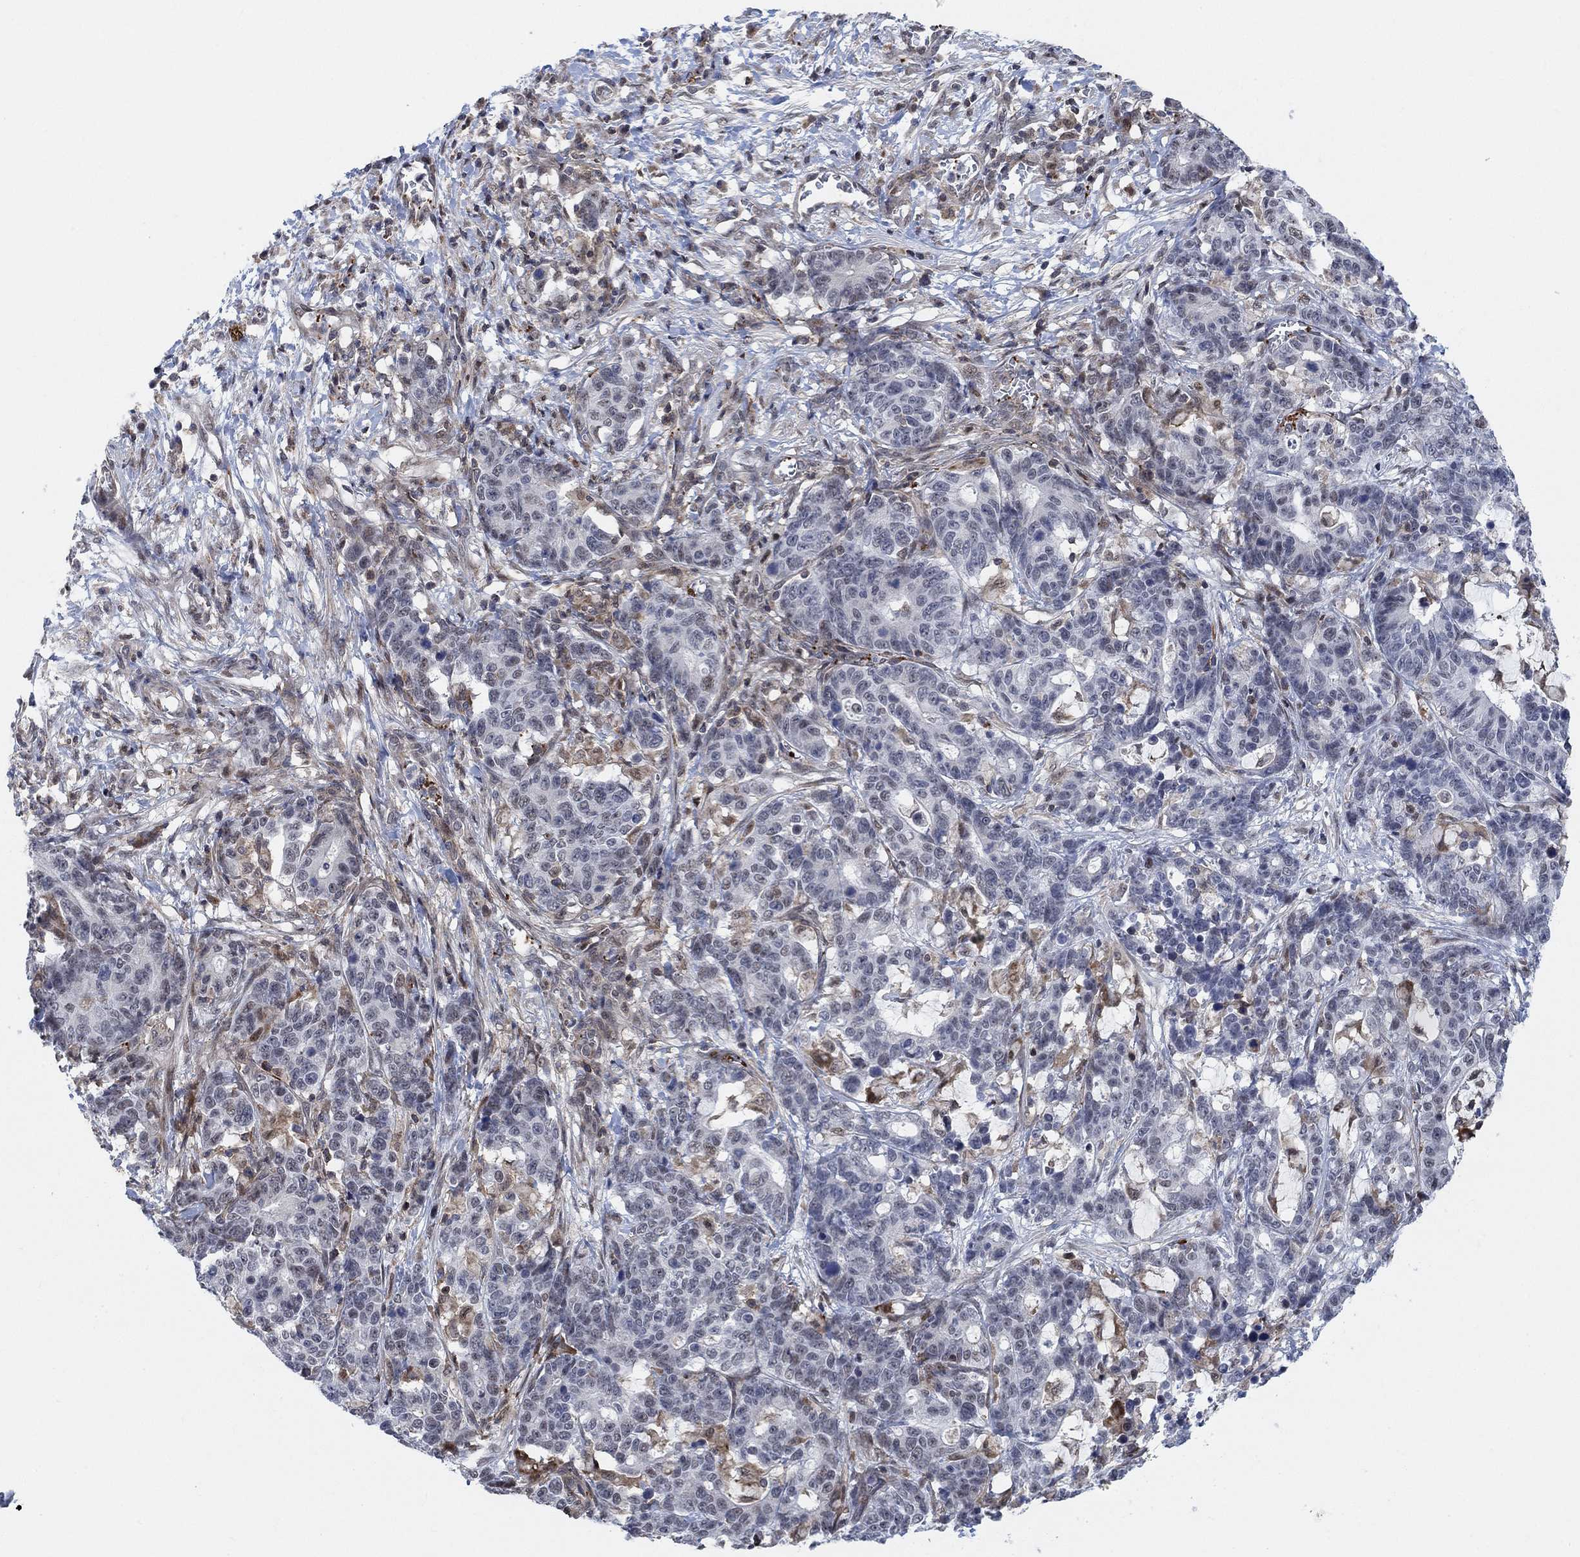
{"staining": {"intensity": "negative", "quantity": "none", "location": "none"}, "tissue": "stomach cancer", "cell_type": "Tumor cells", "image_type": "cancer", "snomed": [{"axis": "morphology", "description": "Normal tissue, NOS"}, {"axis": "morphology", "description": "Adenocarcinoma, NOS"}, {"axis": "topography", "description": "Stomach"}], "caption": "Immunohistochemistry of stomach cancer demonstrates no staining in tumor cells. Brightfield microscopy of immunohistochemistry stained with DAB (3,3'-diaminobenzidine) (brown) and hematoxylin (blue), captured at high magnification.", "gene": "PWWP2B", "patient": {"sex": "female", "age": 64}}